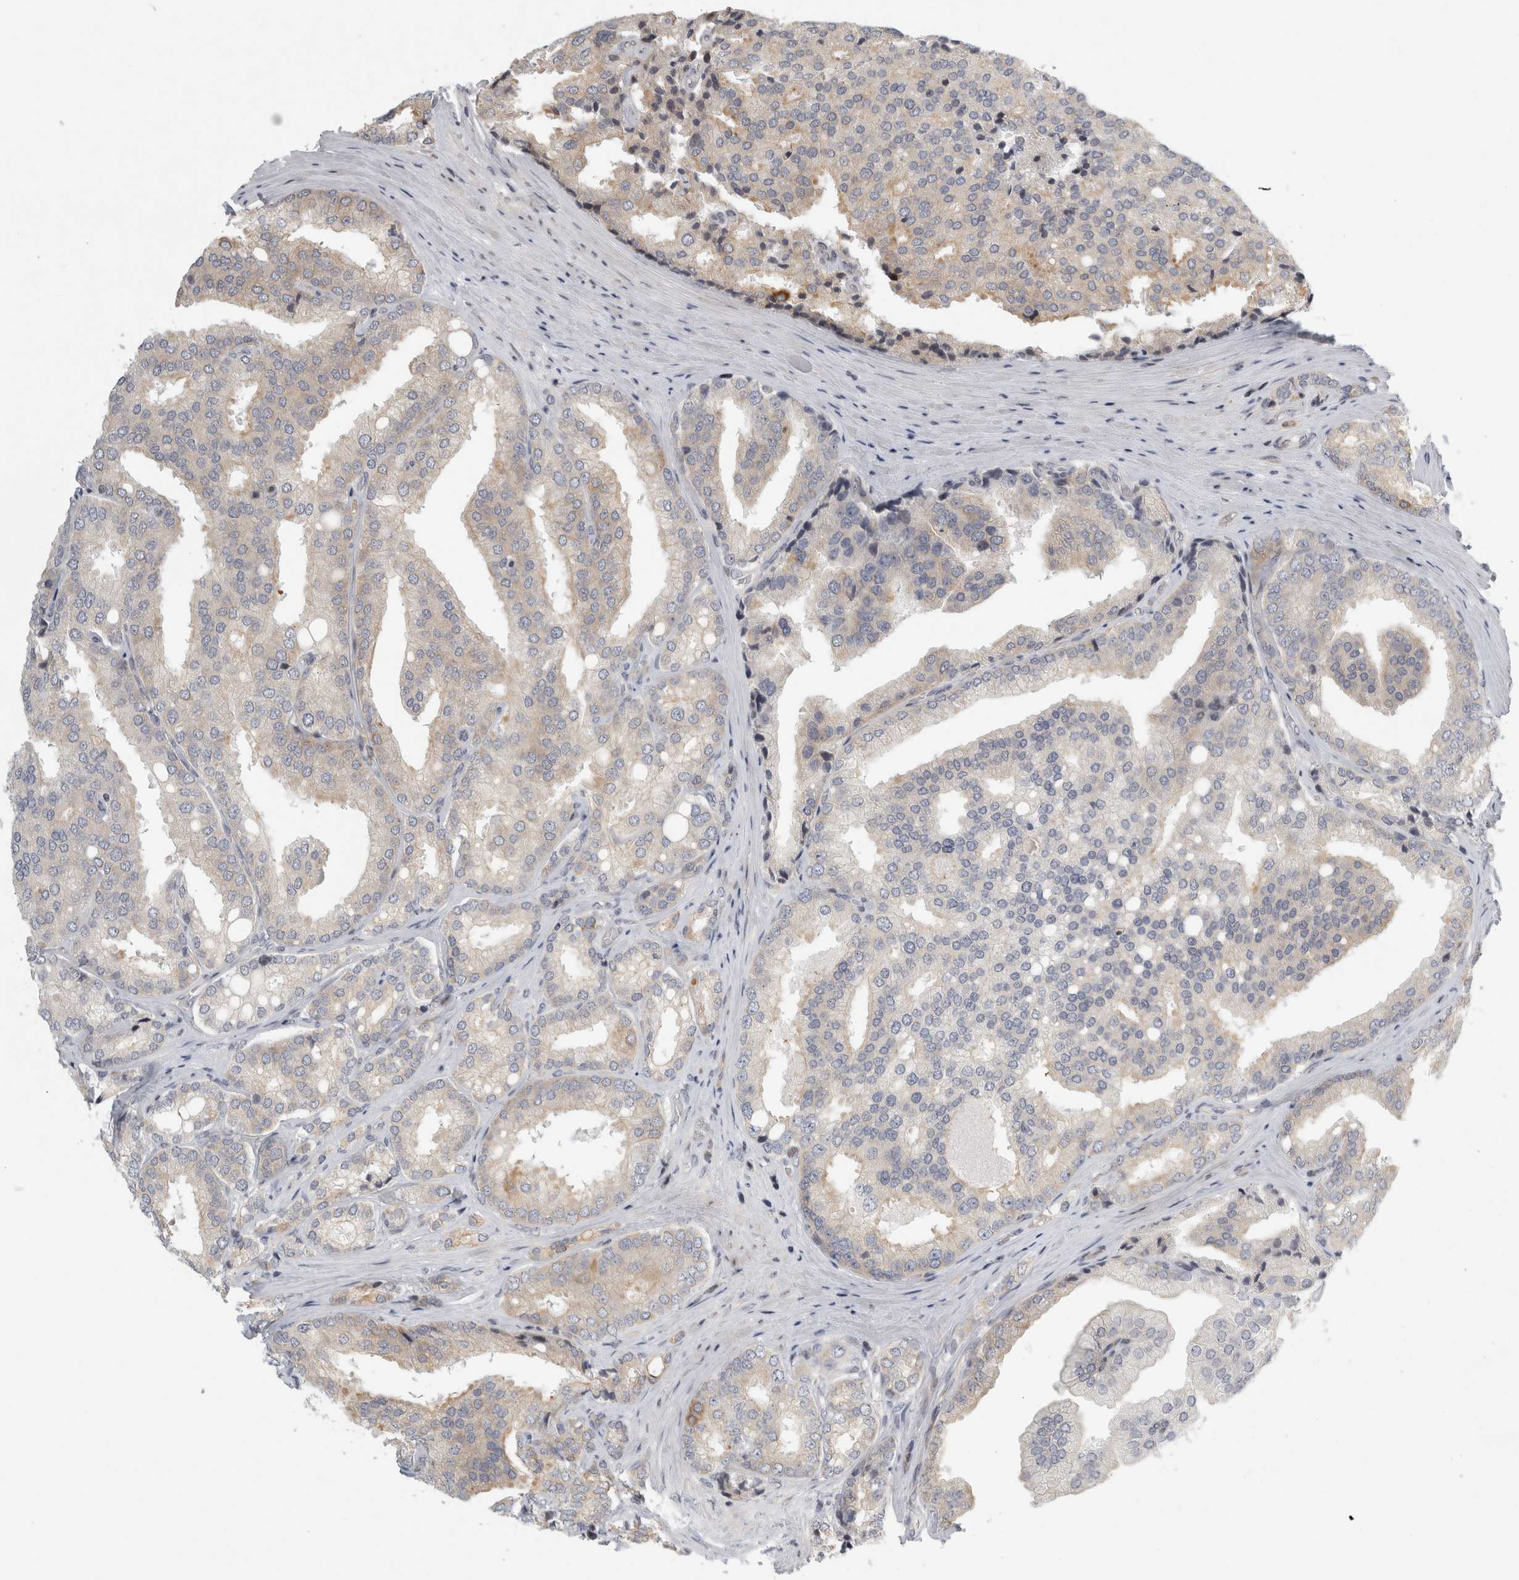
{"staining": {"intensity": "weak", "quantity": "<25%", "location": "cytoplasmic/membranous"}, "tissue": "prostate cancer", "cell_type": "Tumor cells", "image_type": "cancer", "snomed": [{"axis": "morphology", "description": "Adenocarcinoma, High grade"}, {"axis": "topography", "description": "Prostate"}], "caption": "High power microscopy photomicrograph of an immunohistochemistry (IHC) micrograph of adenocarcinoma (high-grade) (prostate), revealing no significant positivity in tumor cells.", "gene": "UTP25", "patient": {"sex": "male", "age": 50}}